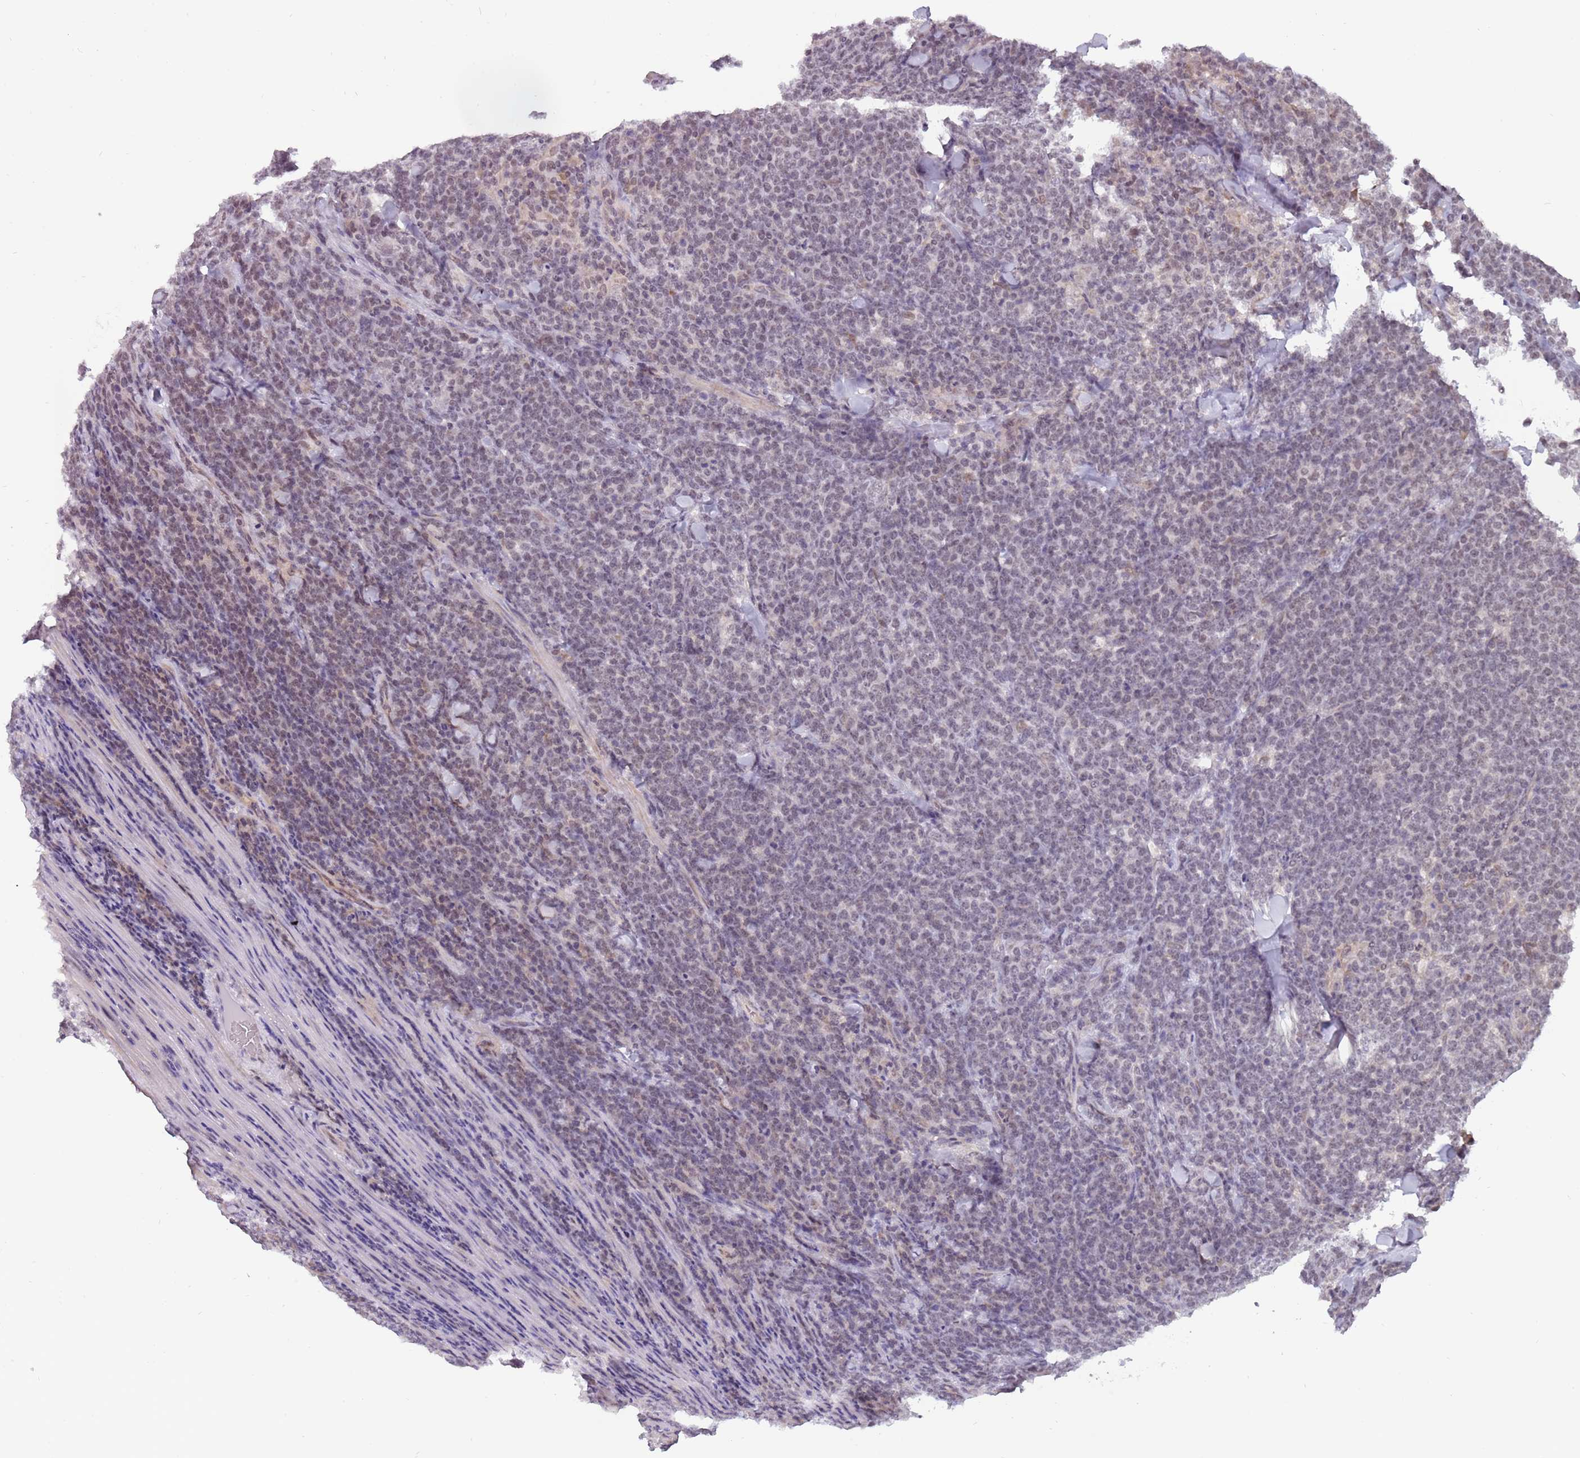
{"staining": {"intensity": "weak", "quantity": "<25%", "location": "nuclear"}, "tissue": "lymphoma", "cell_type": "Tumor cells", "image_type": "cancer", "snomed": [{"axis": "morphology", "description": "Malignant lymphoma, non-Hodgkin's type, High grade"}, {"axis": "topography", "description": "Small intestine"}], "caption": "This is a photomicrograph of immunohistochemistry (IHC) staining of high-grade malignant lymphoma, non-Hodgkin's type, which shows no expression in tumor cells.", "gene": "BARD1", "patient": {"sex": "male", "age": 8}}